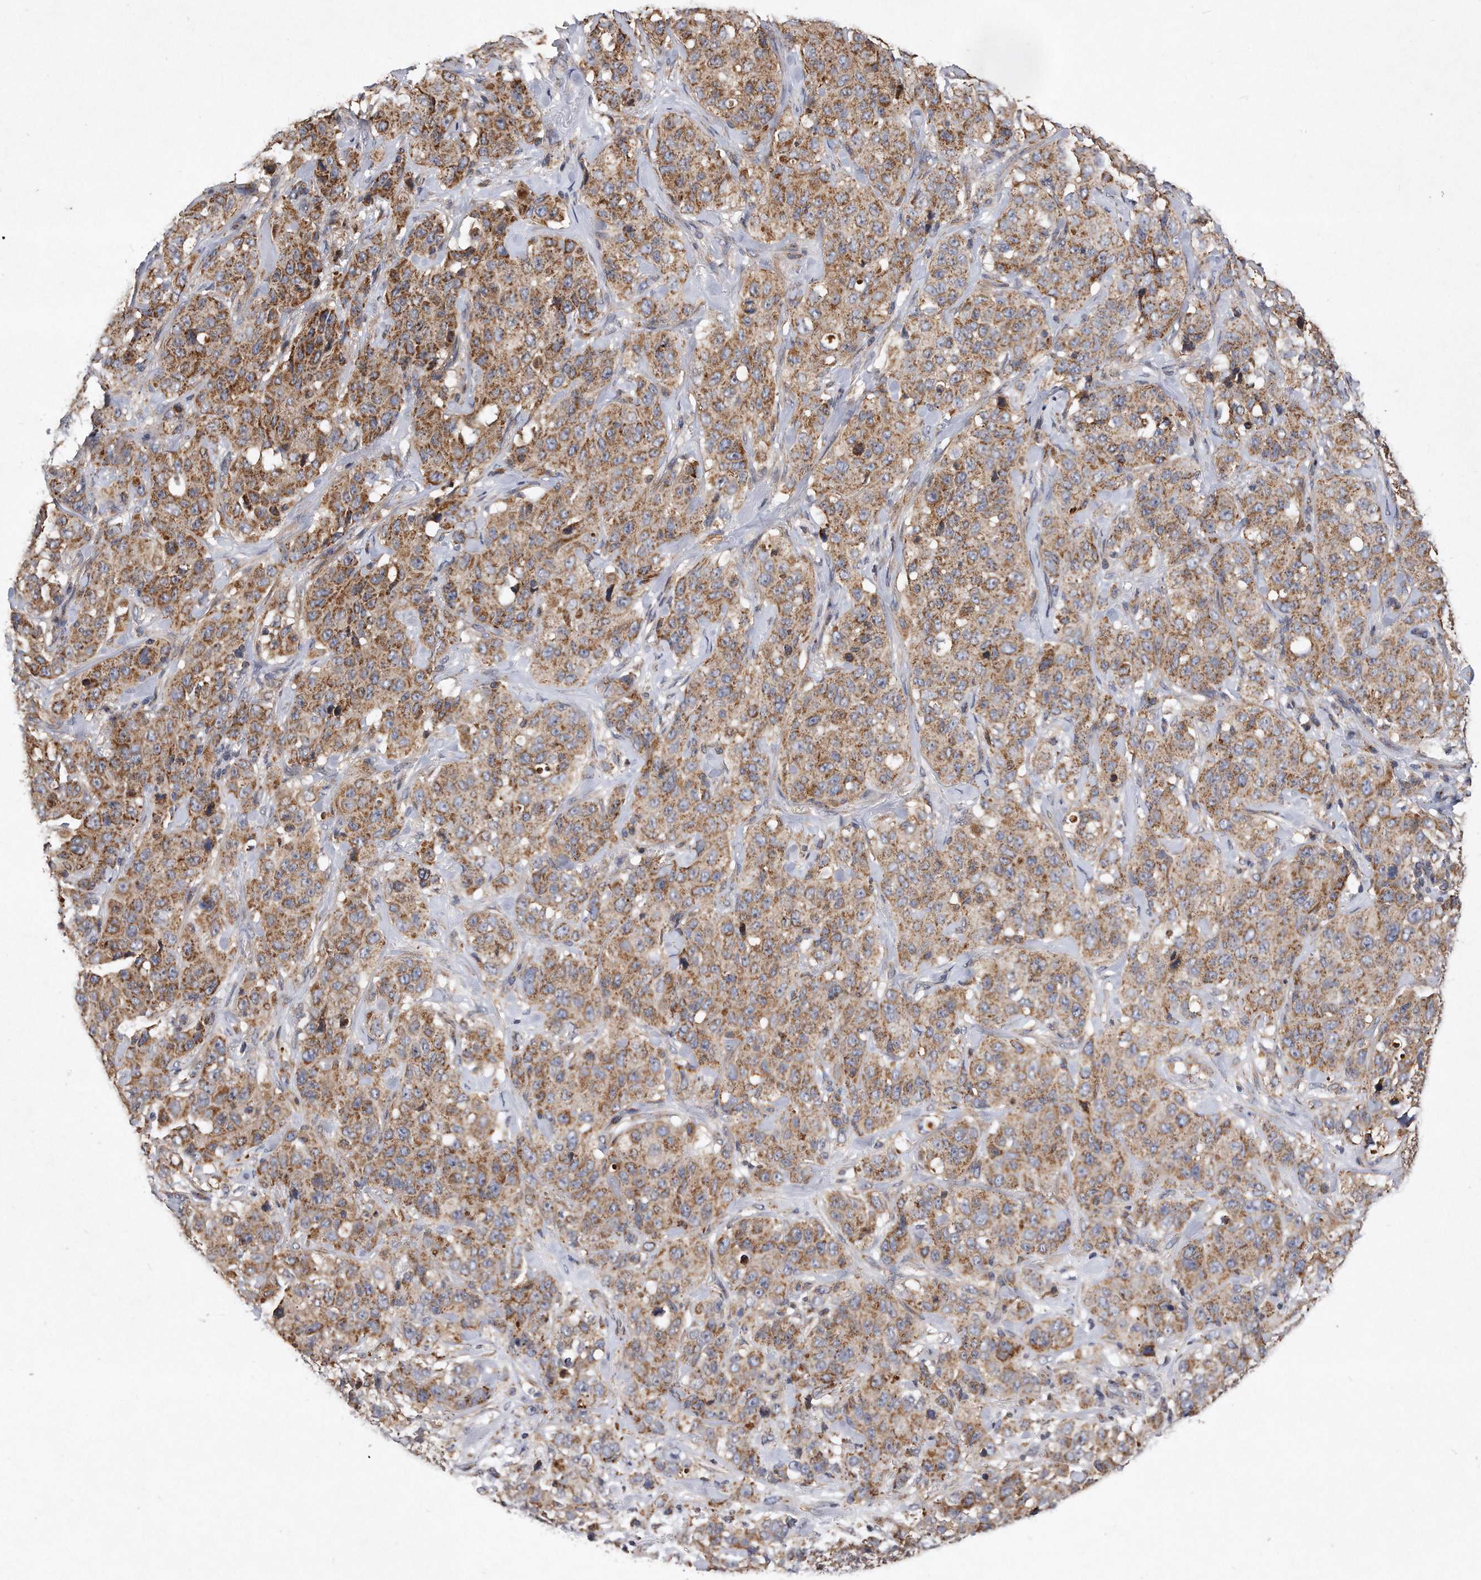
{"staining": {"intensity": "moderate", "quantity": ">75%", "location": "cytoplasmic/membranous"}, "tissue": "stomach cancer", "cell_type": "Tumor cells", "image_type": "cancer", "snomed": [{"axis": "morphology", "description": "Adenocarcinoma, NOS"}, {"axis": "topography", "description": "Stomach"}], "caption": "Brown immunohistochemical staining in stomach adenocarcinoma exhibits moderate cytoplasmic/membranous positivity in approximately >75% of tumor cells.", "gene": "PPP5C", "patient": {"sex": "male", "age": 48}}